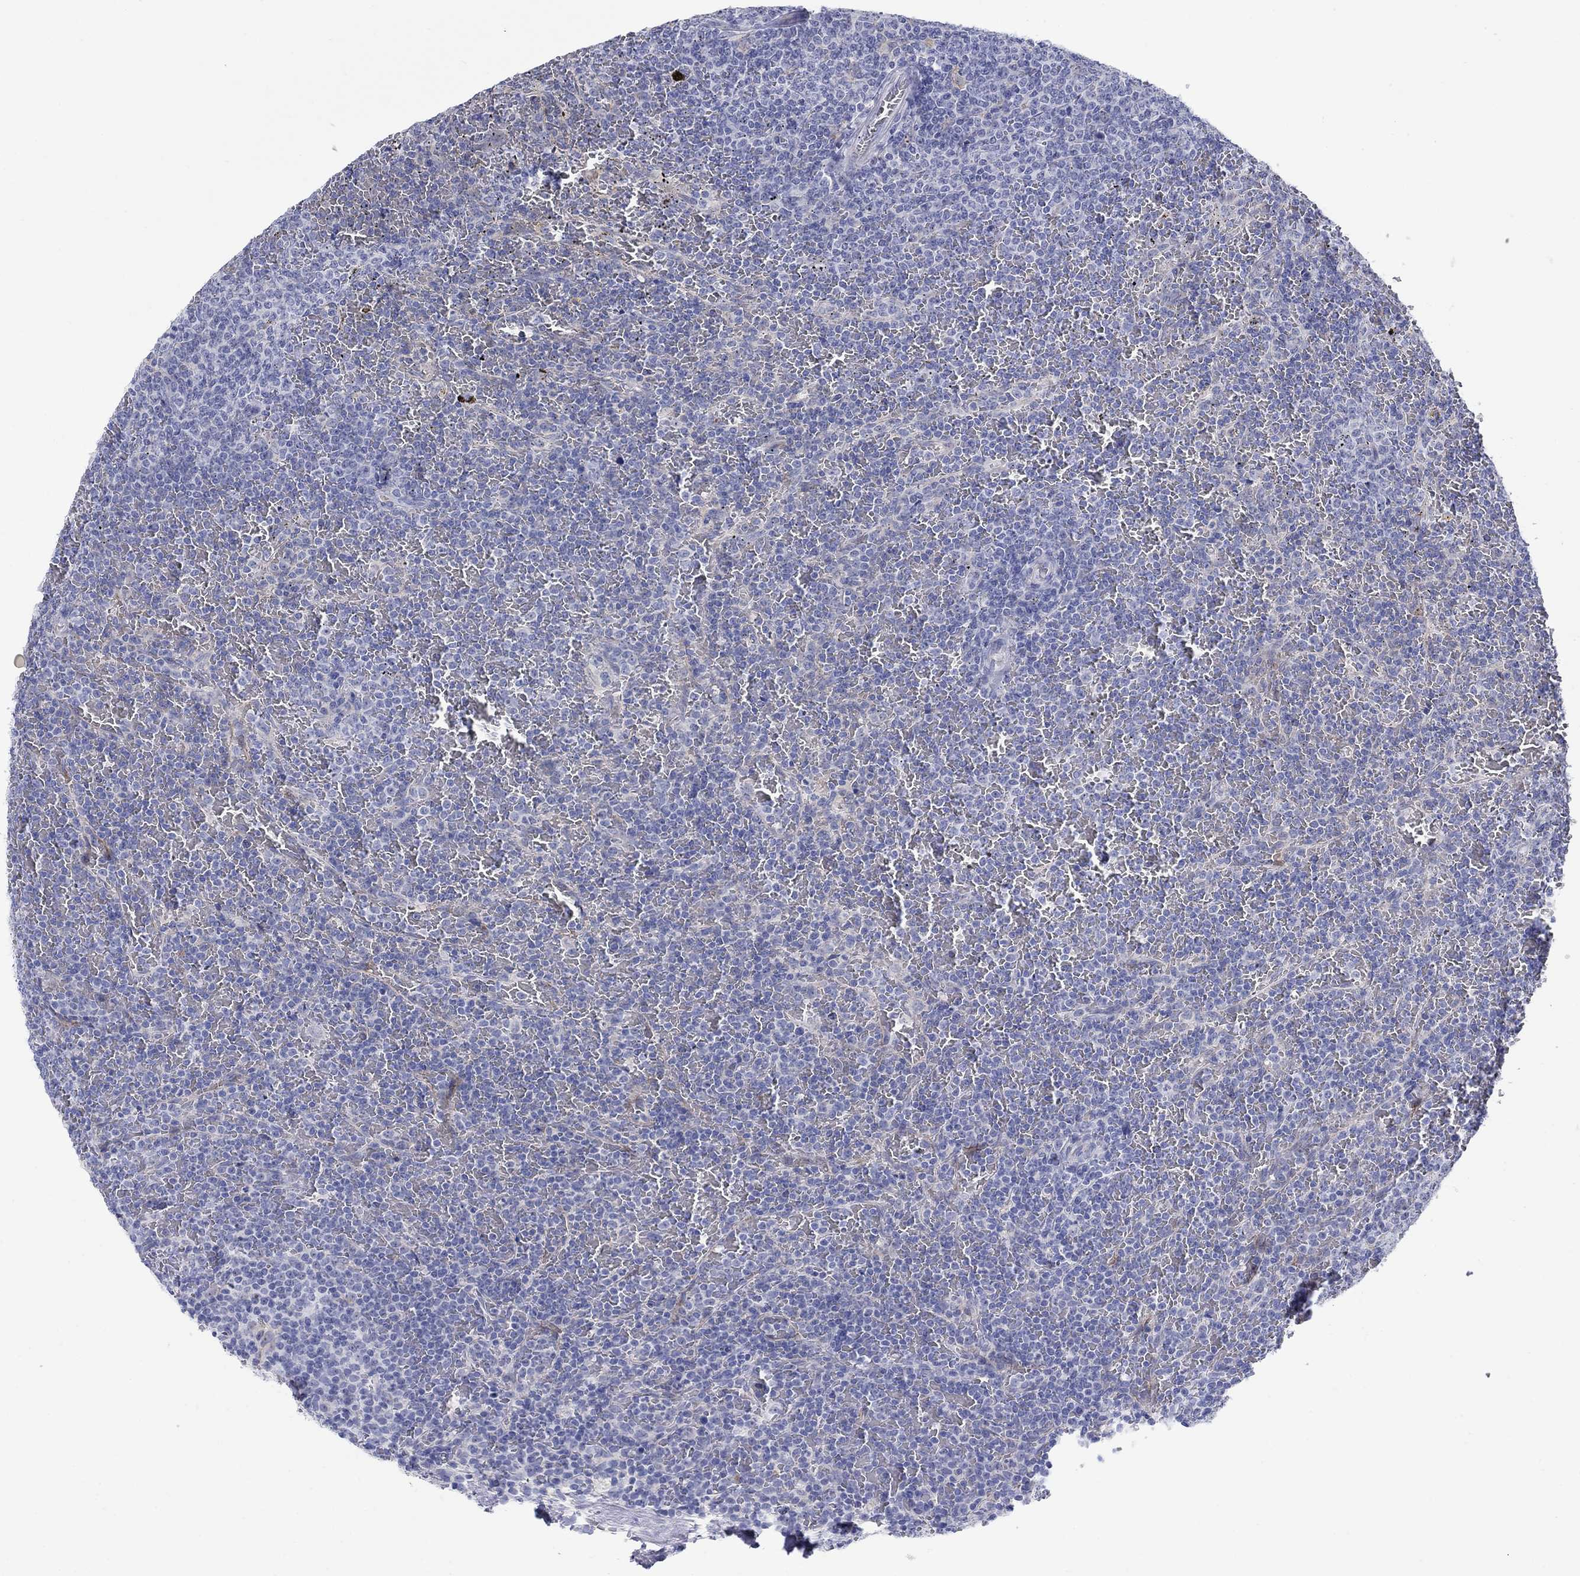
{"staining": {"intensity": "negative", "quantity": "none", "location": "none"}, "tissue": "lymphoma", "cell_type": "Tumor cells", "image_type": "cancer", "snomed": [{"axis": "morphology", "description": "Malignant lymphoma, non-Hodgkin's type, Low grade"}, {"axis": "topography", "description": "Spleen"}], "caption": "An image of malignant lymphoma, non-Hodgkin's type (low-grade) stained for a protein reveals no brown staining in tumor cells.", "gene": "REEP2", "patient": {"sex": "female", "age": 77}}